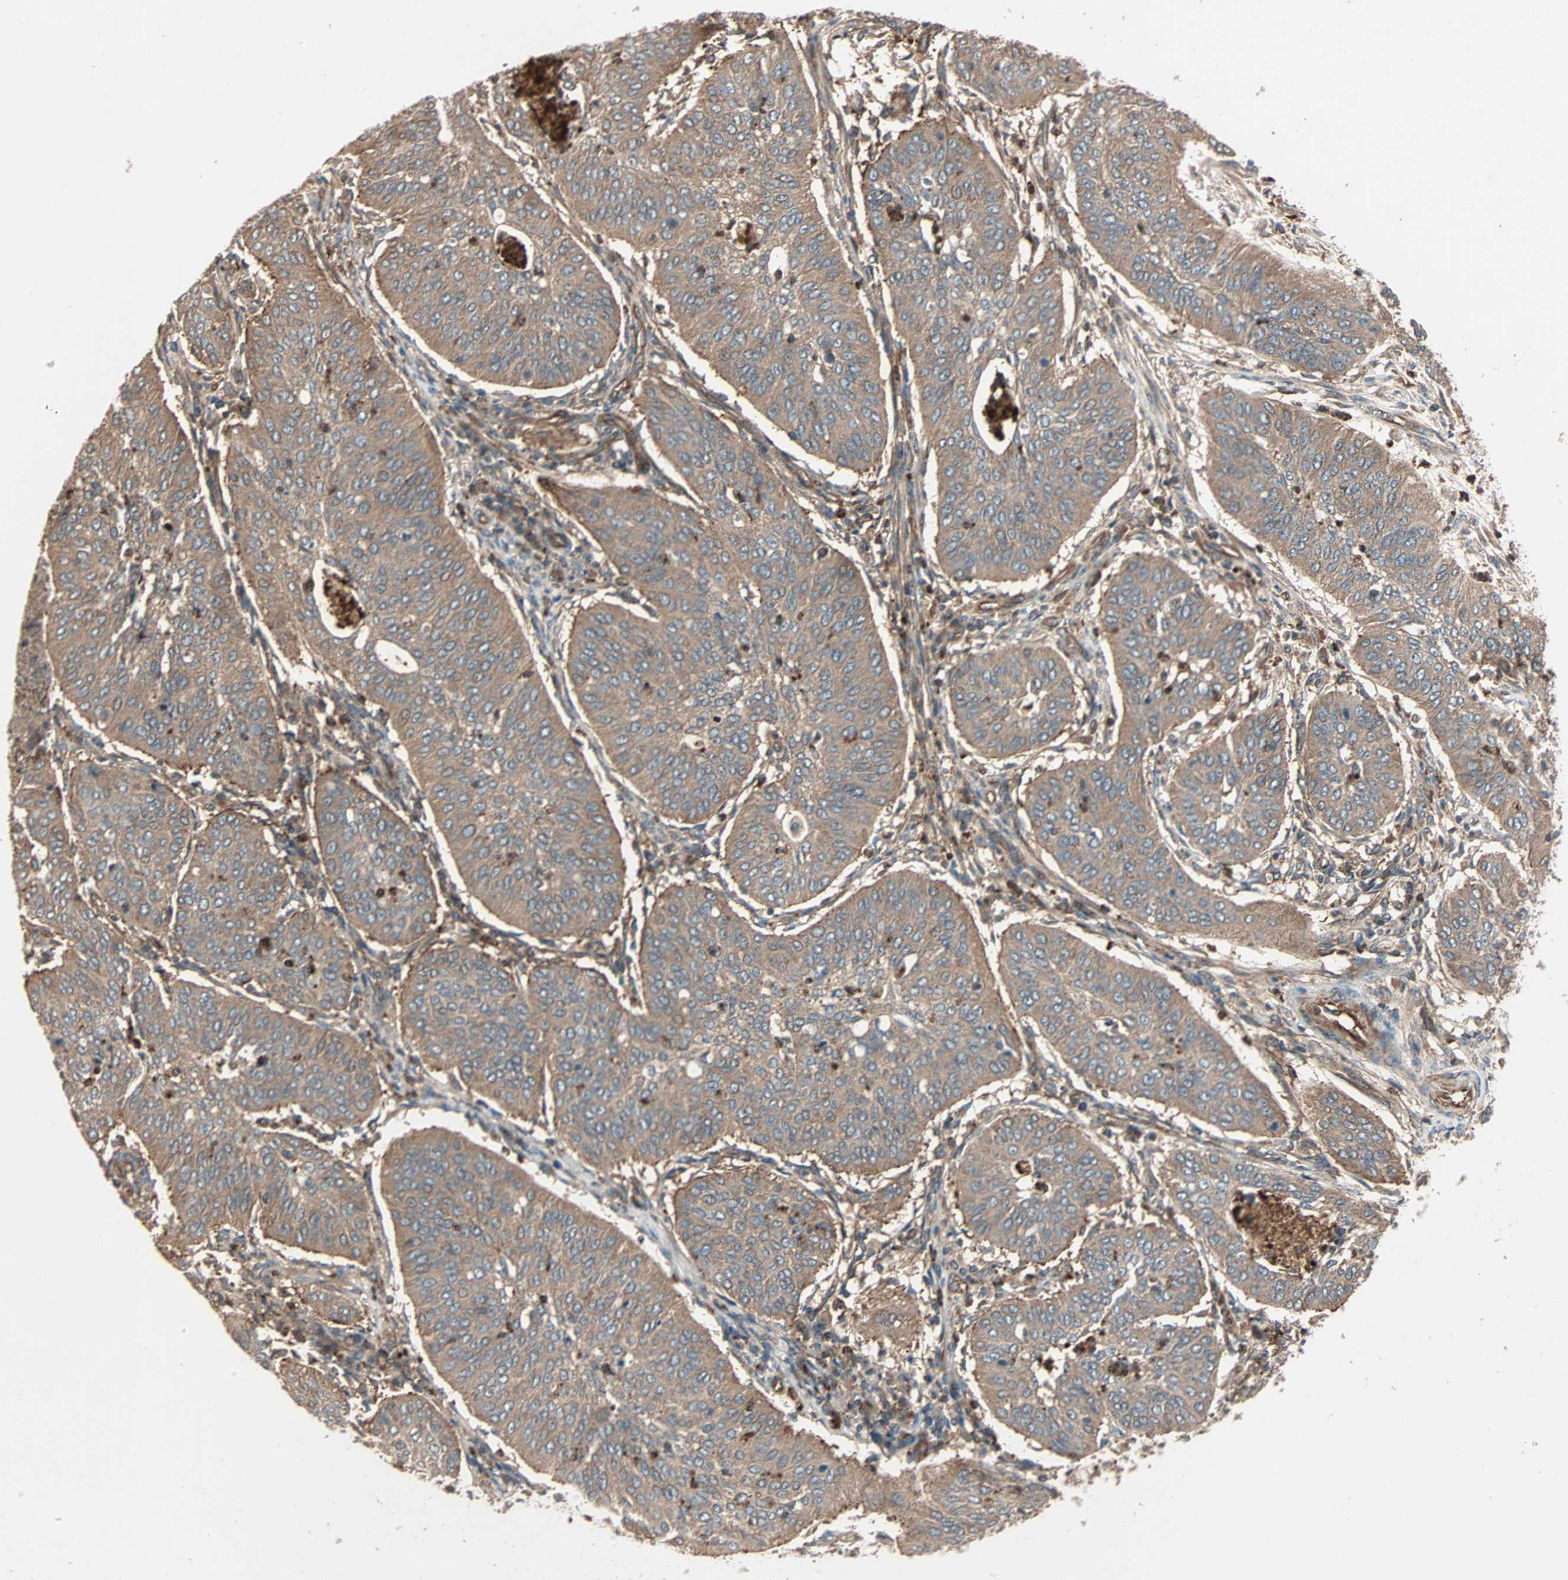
{"staining": {"intensity": "moderate", "quantity": ">75%", "location": "cytoplasmic/membranous"}, "tissue": "cervical cancer", "cell_type": "Tumor cells", "image_type": "cancer", "snomed": [{"axis": "morphology", "description": "Normal tissue, NOS"}, {"axis": "morphology", "description": "Squamous cell carcinoma, NOS"}, {"axis": "topography", "description": "Cervix"}], "caption": "Immunohistochemical staining of squamous cell carcinoma (cervical) displays moderate cytoplasmic/membranous protein expression in about >75% of tumor cells. The staining was performed using DAB (3,3'-diaminobenzidine) to visualize the protein expression in brown, while the nuclei were stained in blue with hematoxylin (Magnification: 20x).", "gene": "GCK", "patient": {"sex": "female", "age": 39}}